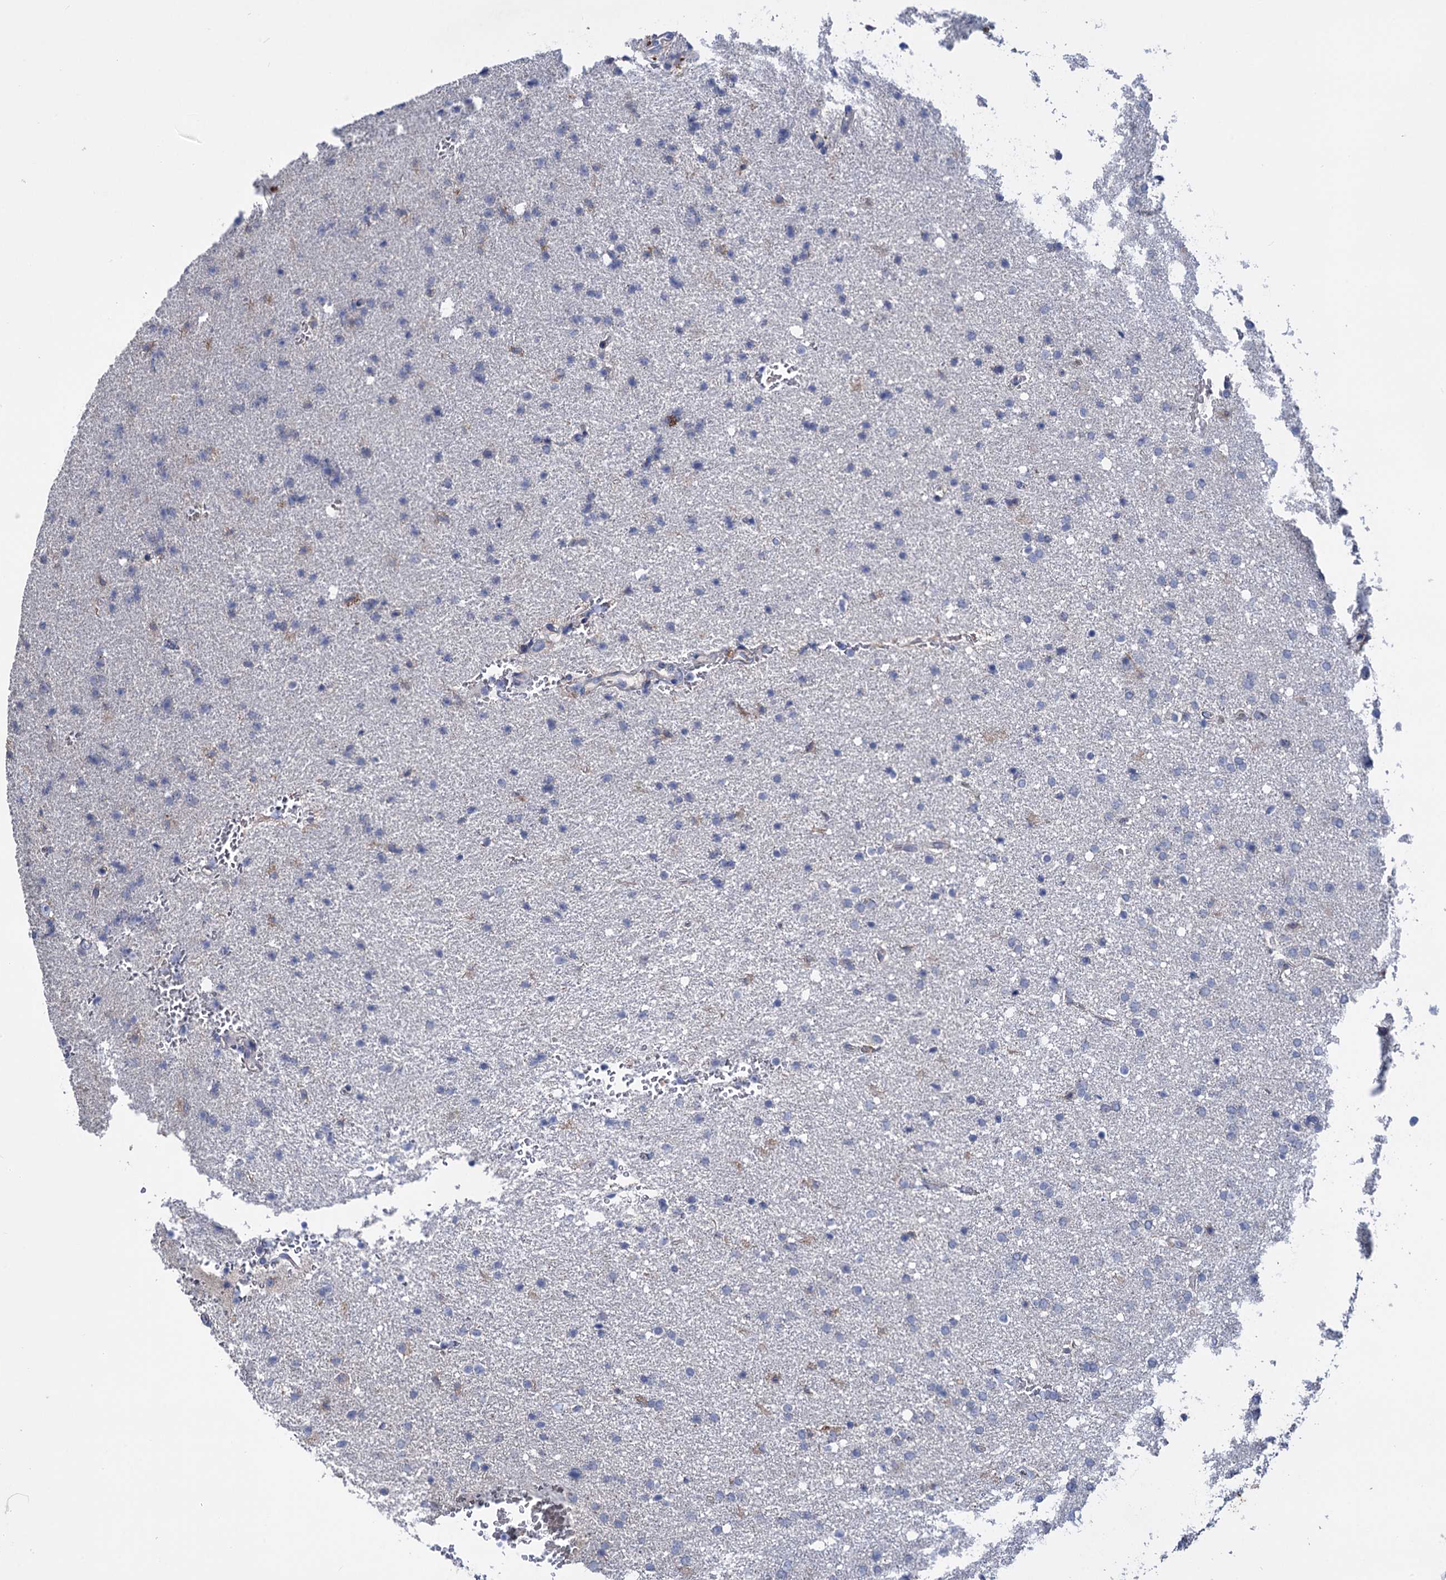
{"staining": {"intensity": "negative", "quantity": "none", "location": "none"}, "tissue": "glioma", "cell_type": "Tumor cells", "image_type": "cancer", "snomed": [{"axis": "morphology", "description": "Glioma, malignant, High grade"}, {"axis": "topography", "description": "Brain"}], "caption": "The IHC image has no significant expression in tumor cells of glioma tissue.", "gene": "PPP1R32", "patient": {"sex": "male", "age": 72}}